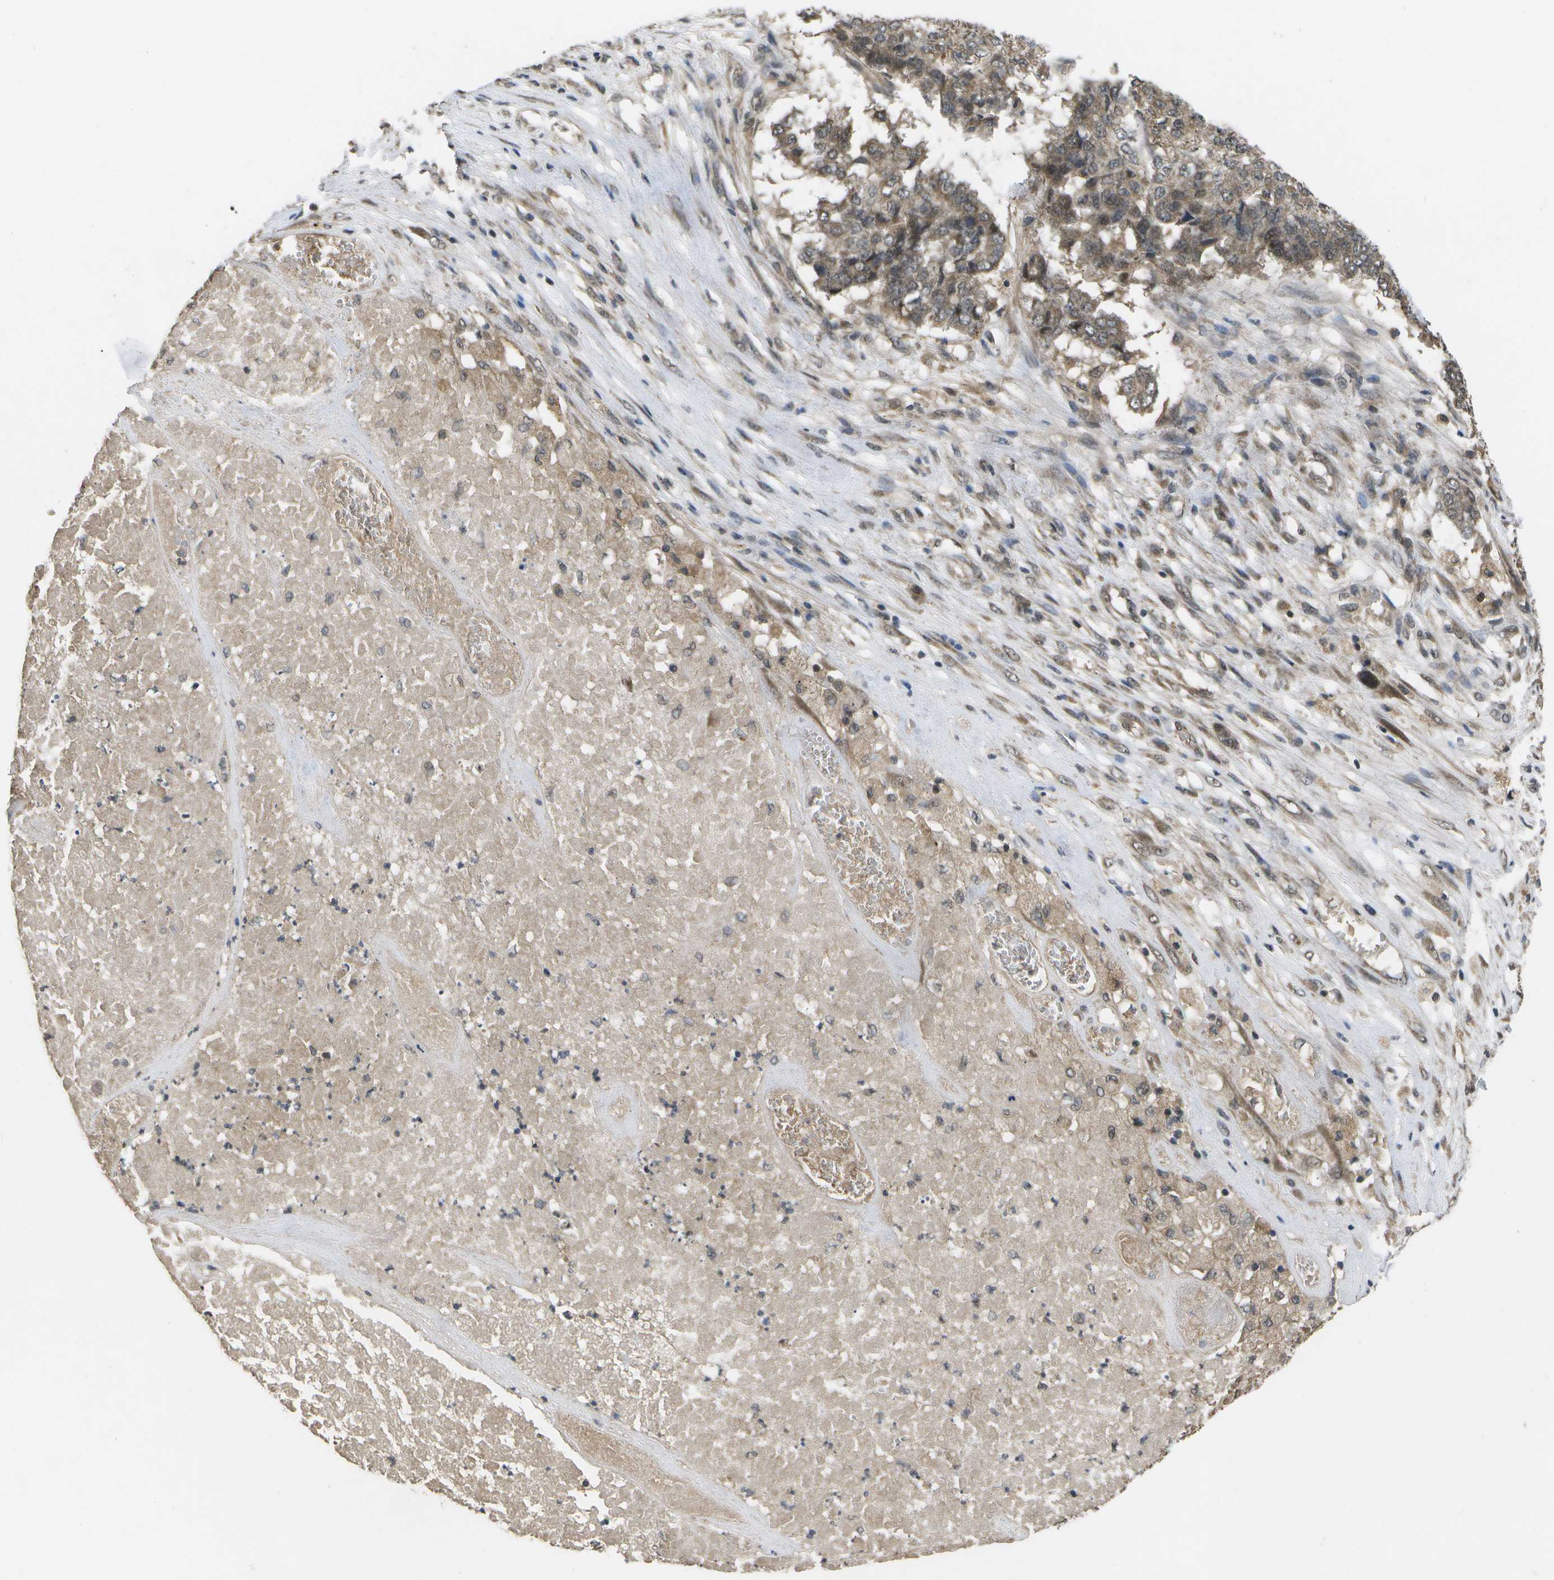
{"staining": {"intensity": "moderate", "quantity": ">75%", "location": "cytoplasmic/membranous"}, "tissue": "pancreatic cancer", "cell_type": "Tumor cells", "image_type": "cancer", "snomed": [{"axis": "morphology", "description": "Adenocarcinoma, NOS"}, {"axis": "topography", "description": "Pancreas"}], "caption": "Pancreatic adenocarcinoma tissue displays moderate cytoplasmic/membranous staining in about >75% of tumor cells, visualized by immunohistochemistry.", "gene": "ALAS1", "patient": {"sex": "male", "age": 50}}